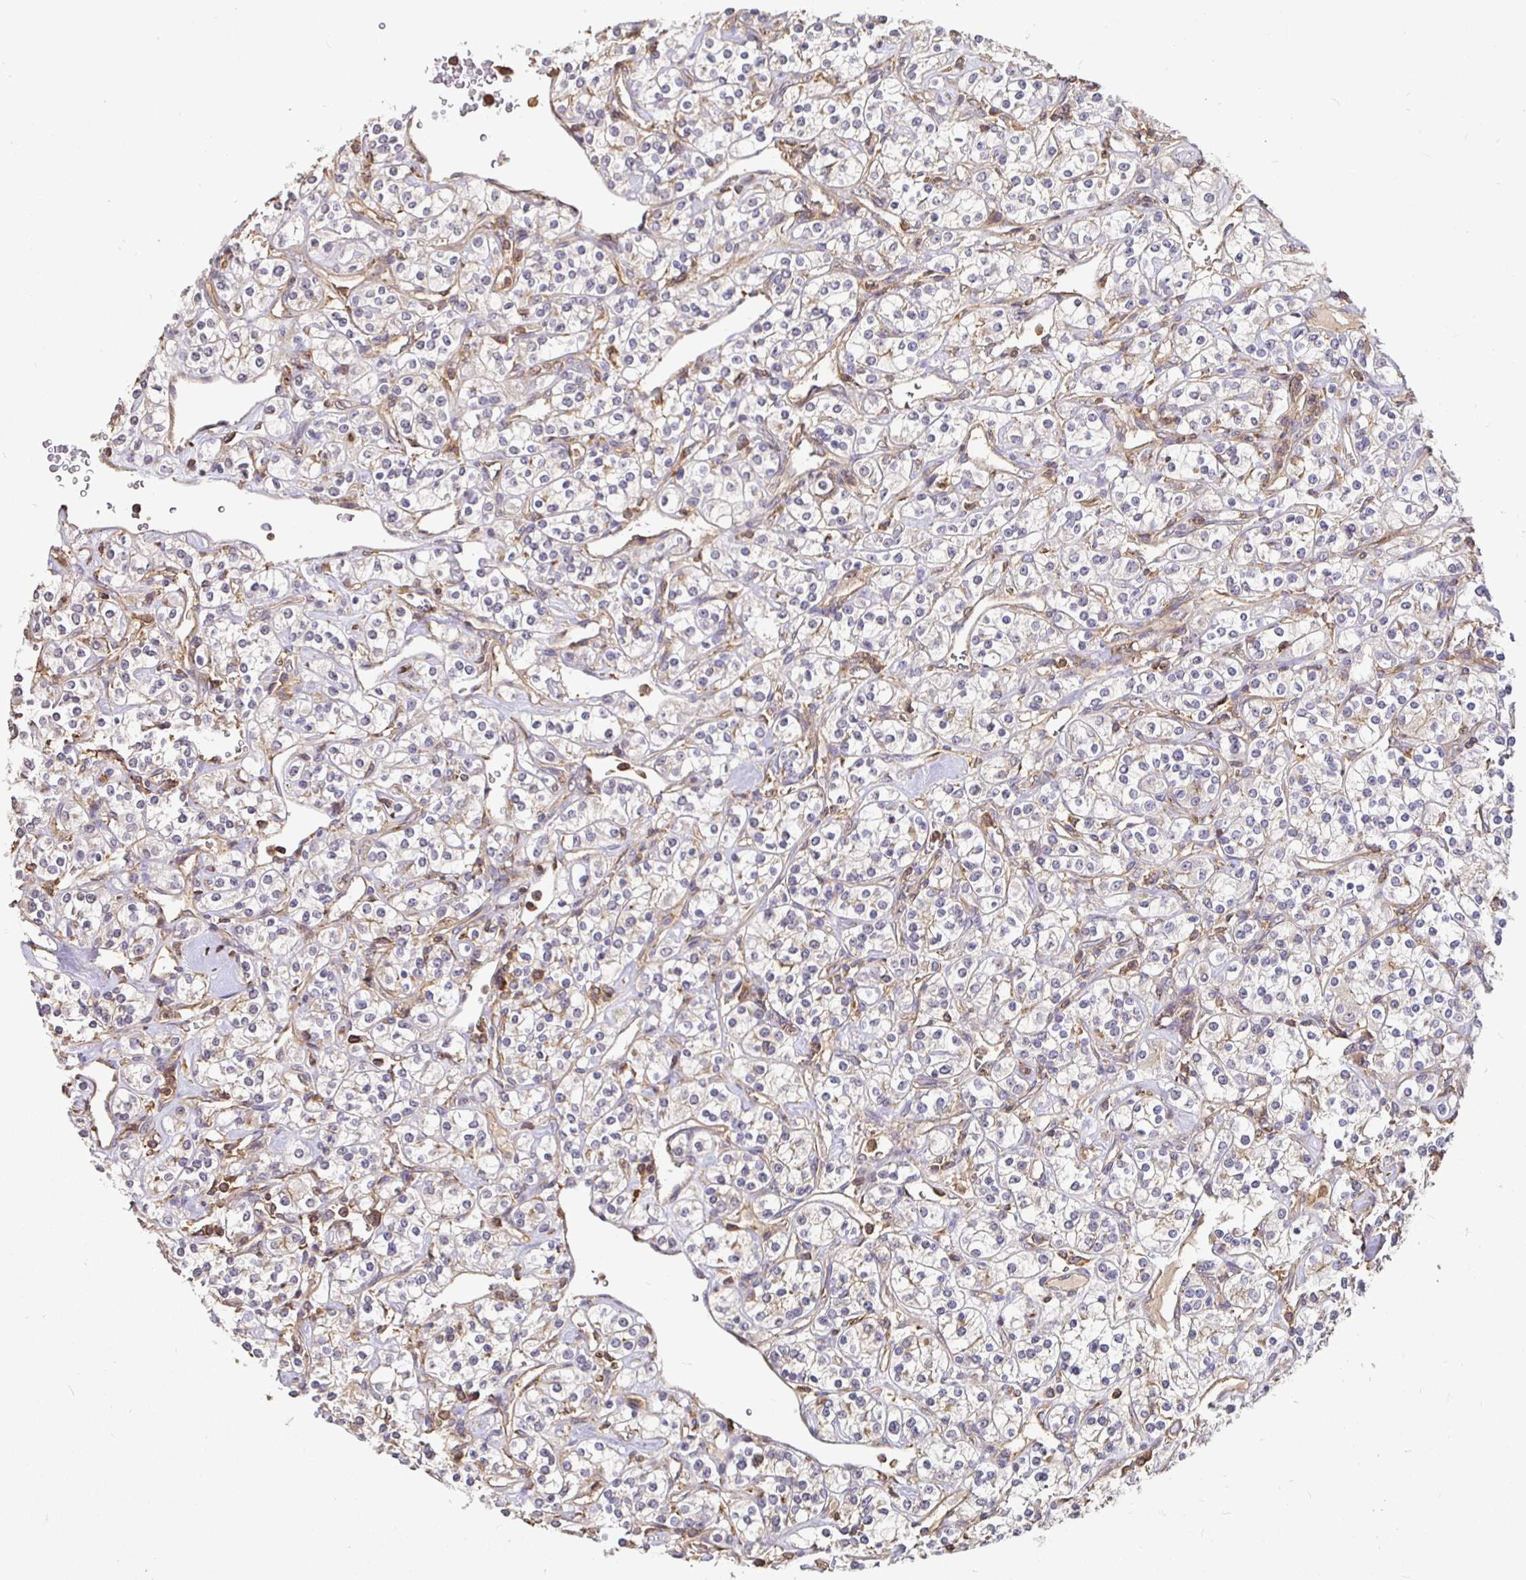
{"staining": {"intensity": "negative", "quantity": "none", "location": "none"}, "tissue": "renal cancer", "cell_type": "Tumor cells", "image_type": "cancer", "snomed": [{"axis": "morphology", "description": "Adenocarcinoma, NOS"}, {"axis": "topography", "description": "Kidney"}], "caption": "High power microscopy histopathology image of an IHC histopathology image of renal cancer (adenocarcinoma), revealing no significant expression in tumor cells.", "gene": "C1QTNF7", "patient": {"sex": "male", "age": 77}}